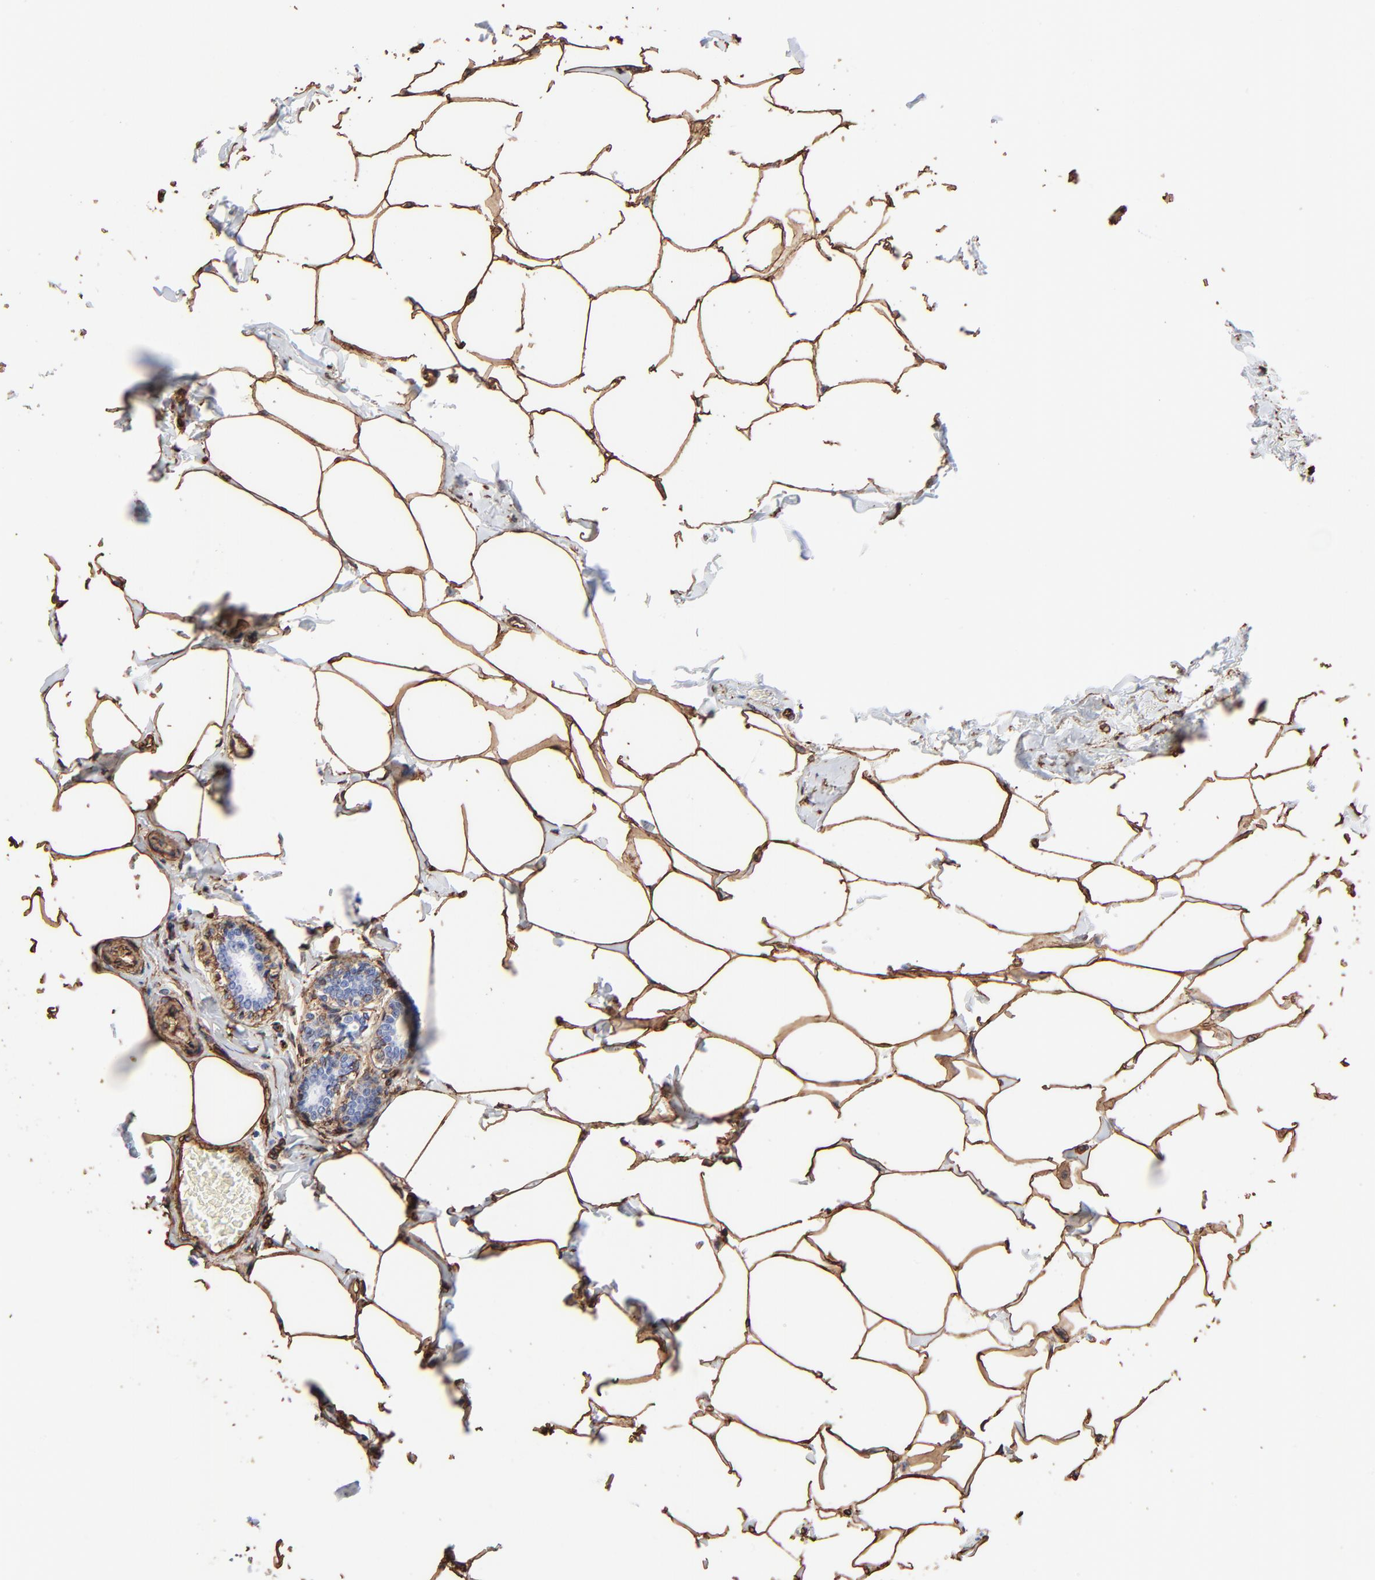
{"staining": {"intensity": "negative", "quantity": "none", "location": "none"}, "tissue": "breast cancer", "cell_type": "Tumor cells", "image_type": "cancer", "snomed": [{"axis": "morphology", "description": "Lobular carcinoma"}, {"axis": "topography", "description": "Breast"}], "caption": "The photomicrograph displays no staining of tumor cells in breast lobular carcinoma.", "gene": "CAV1", "patient": {"sex": "female", "age": 51}}